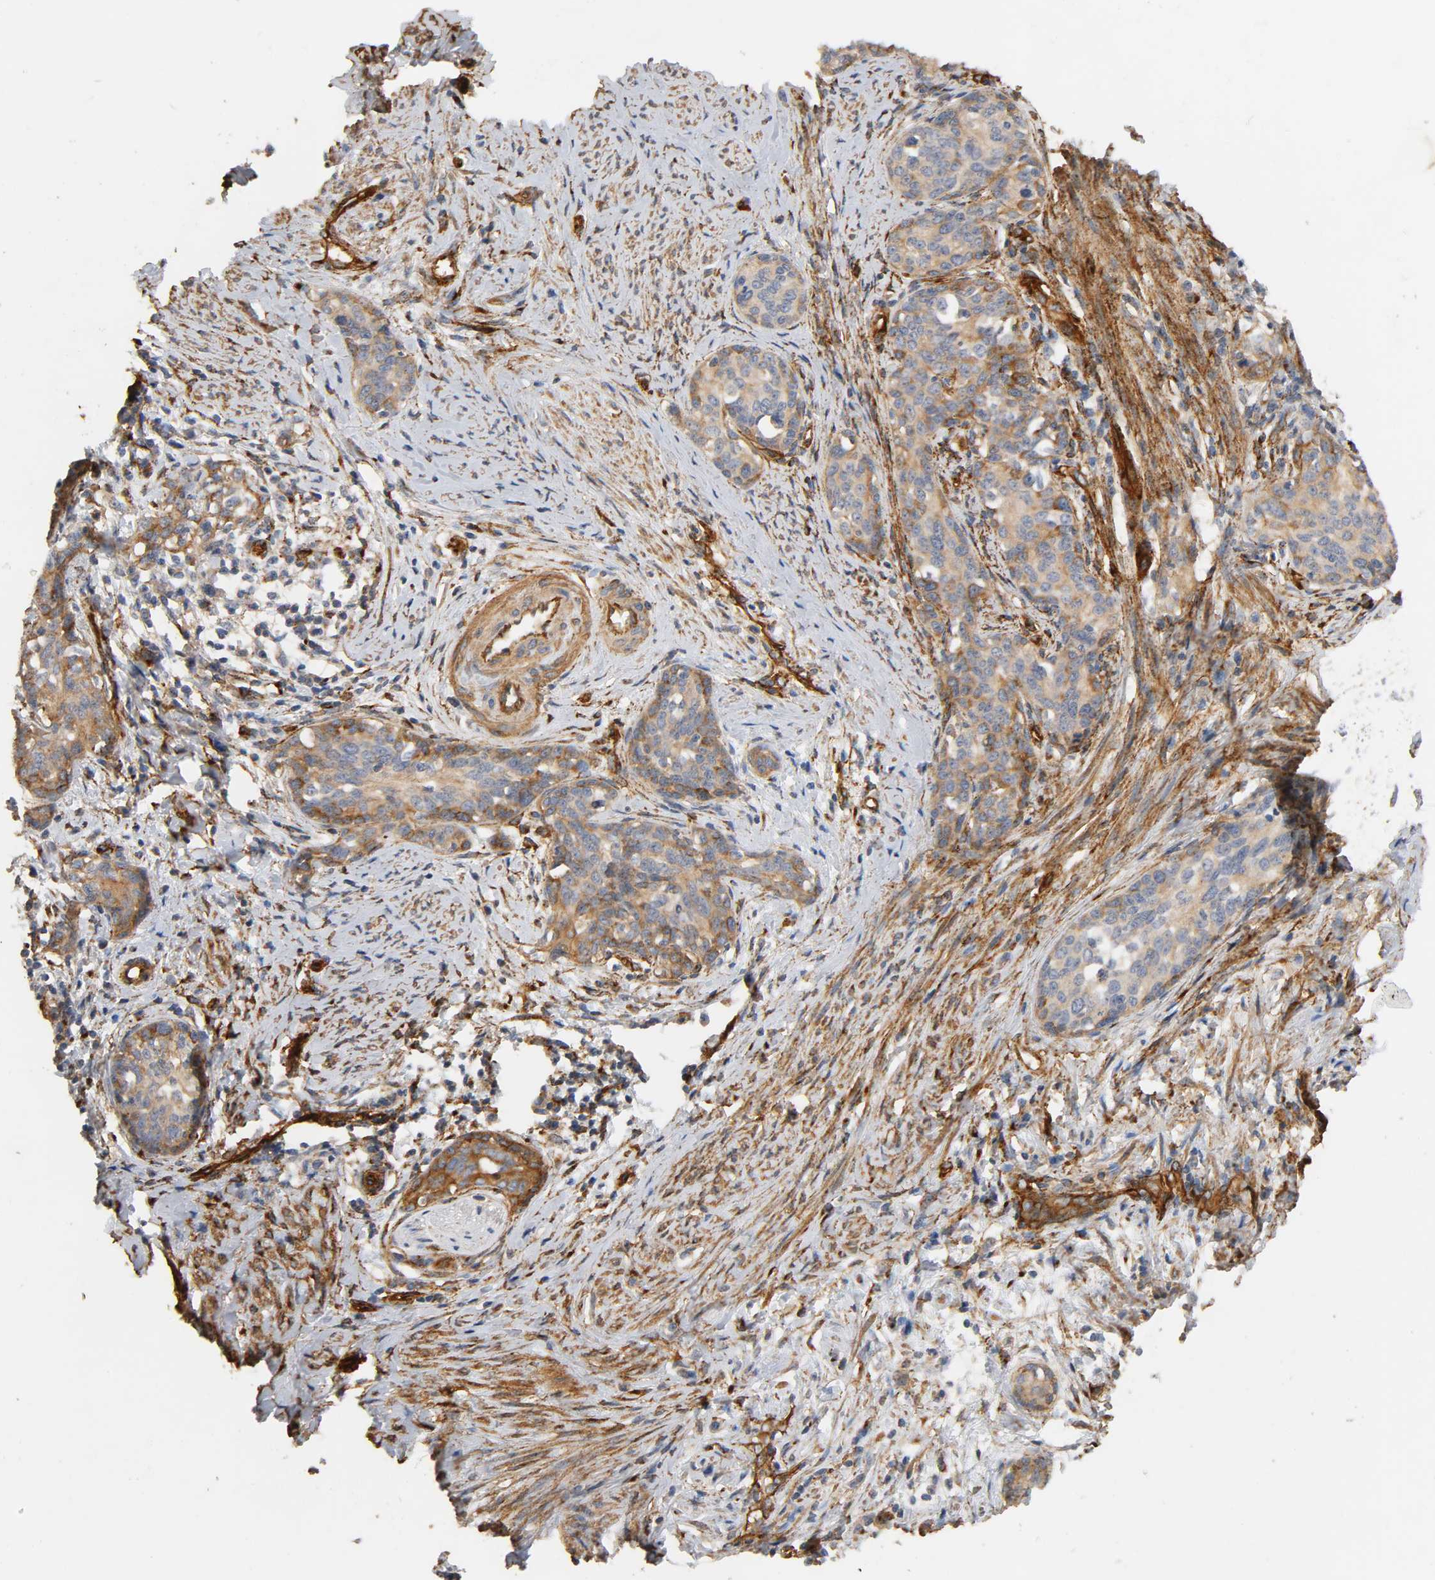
{"staining": {"intensity": "moderate", "quantity": "25%-75%", "location": "cytoplasmic/membranous"}, "tissue": "cervical cancer", "cell_type": "Tumor cells", "image_type": "cancer", "snomed": [{"axis": "morphology", "description": "Squamous cell carcinoma, NOS"}, {"axis": "morphology", "description": "Adenocarcinoma, NOS"}, {"axis": "topography", "description": "Cervix"}], "caption": "Protein staining exhibits moderate cytoplasmic/membranous positivity in approximately 25%-75% of tumor cells in adenocarcinoma (cervical).", "gene": "IFITM3", "patient": {"sex": "female", "age": 52}}